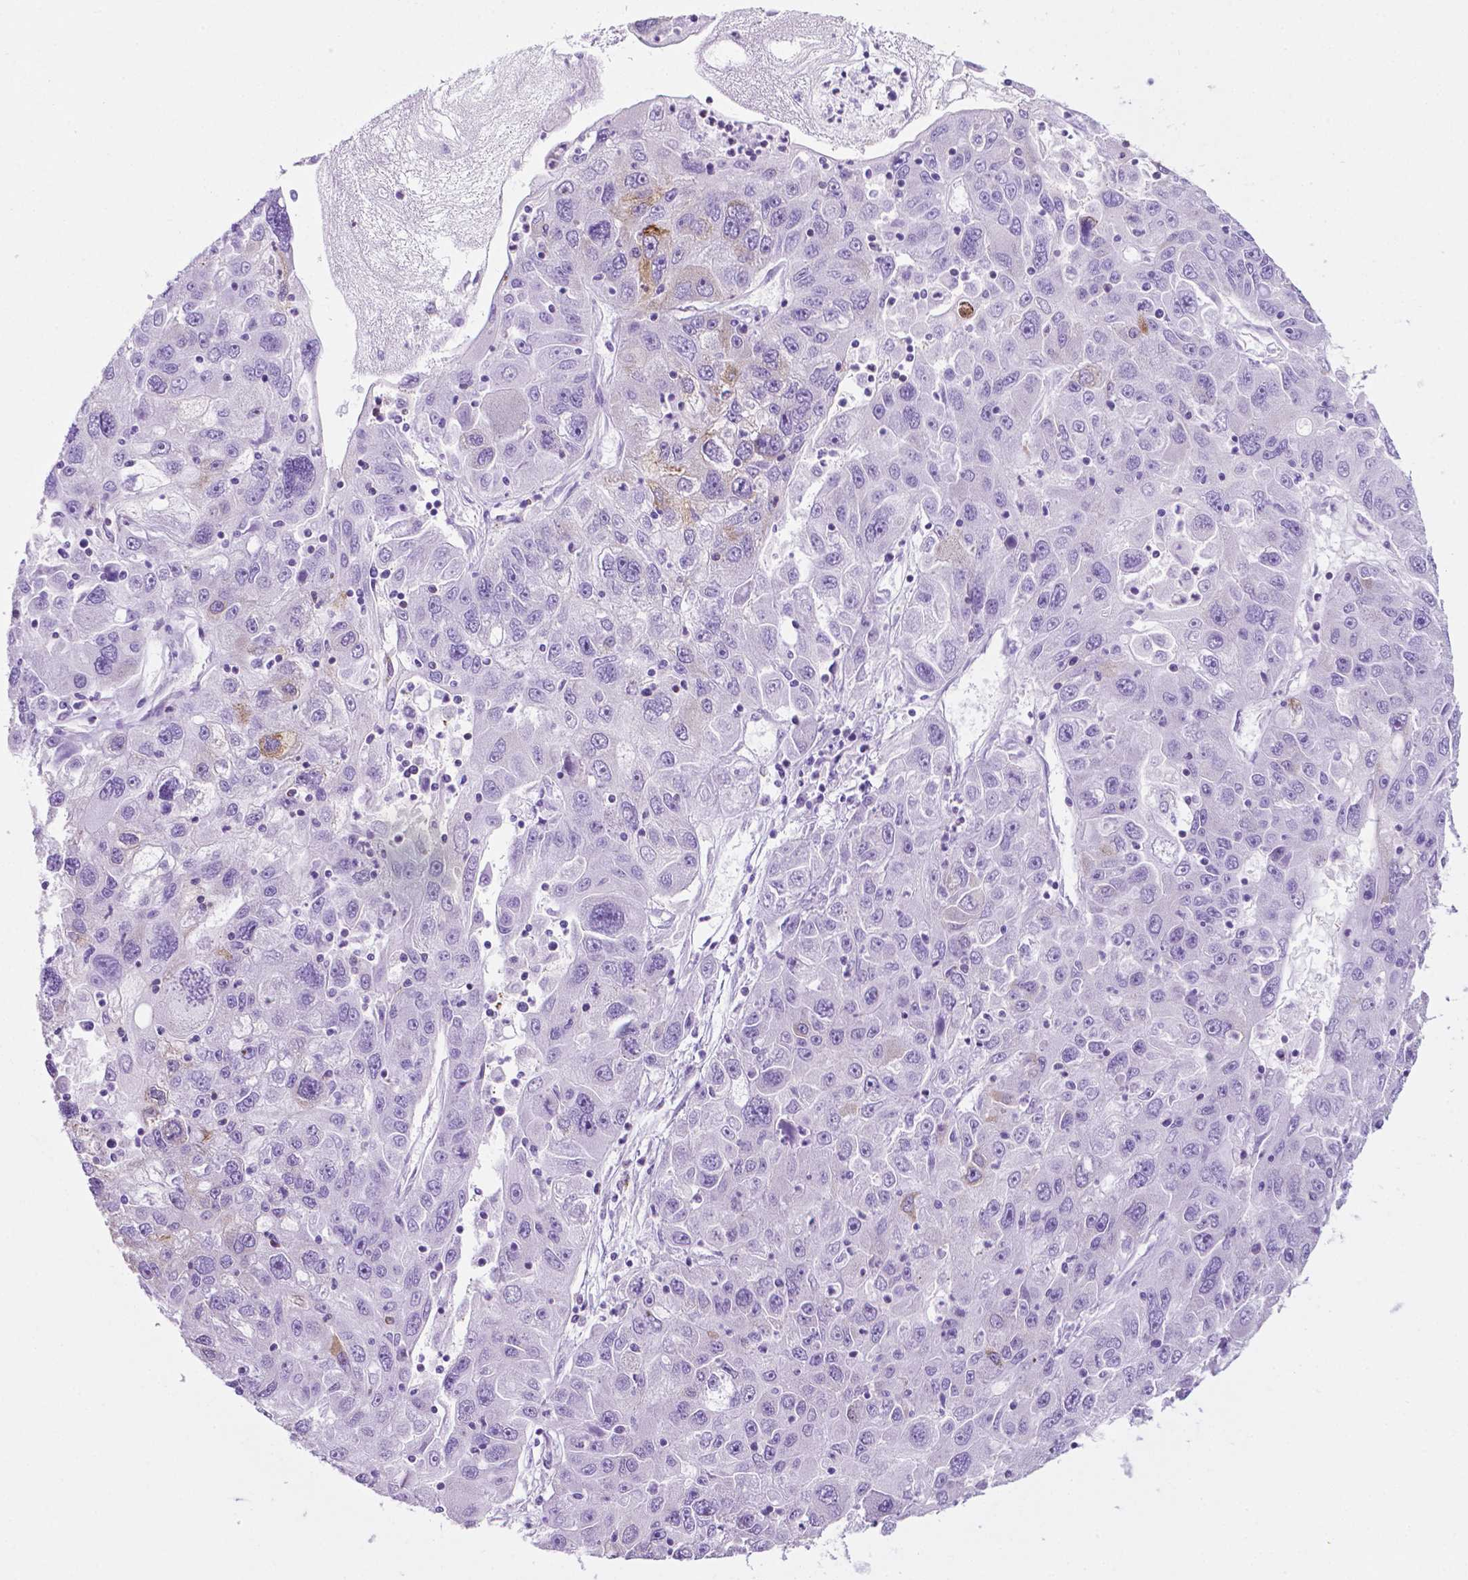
{"staining": {"intensity": "negative", "quantity": "none", "location": "none"}, "tissue": "stomach cancer", "cell_type": "Tumor cells", "image_type": "cancer", "snomed": [{"axis": "morphology", "description": "Adenocarcinoma, NOS"}, {"axis": "topography", "description": "Stomach"}], "caption": "Immunohistochemical staining of human stomach cancer displays no significant positivity in tumor cells.", "gene": "RPL29", "patient": {"sex": "male", "age": 56}}